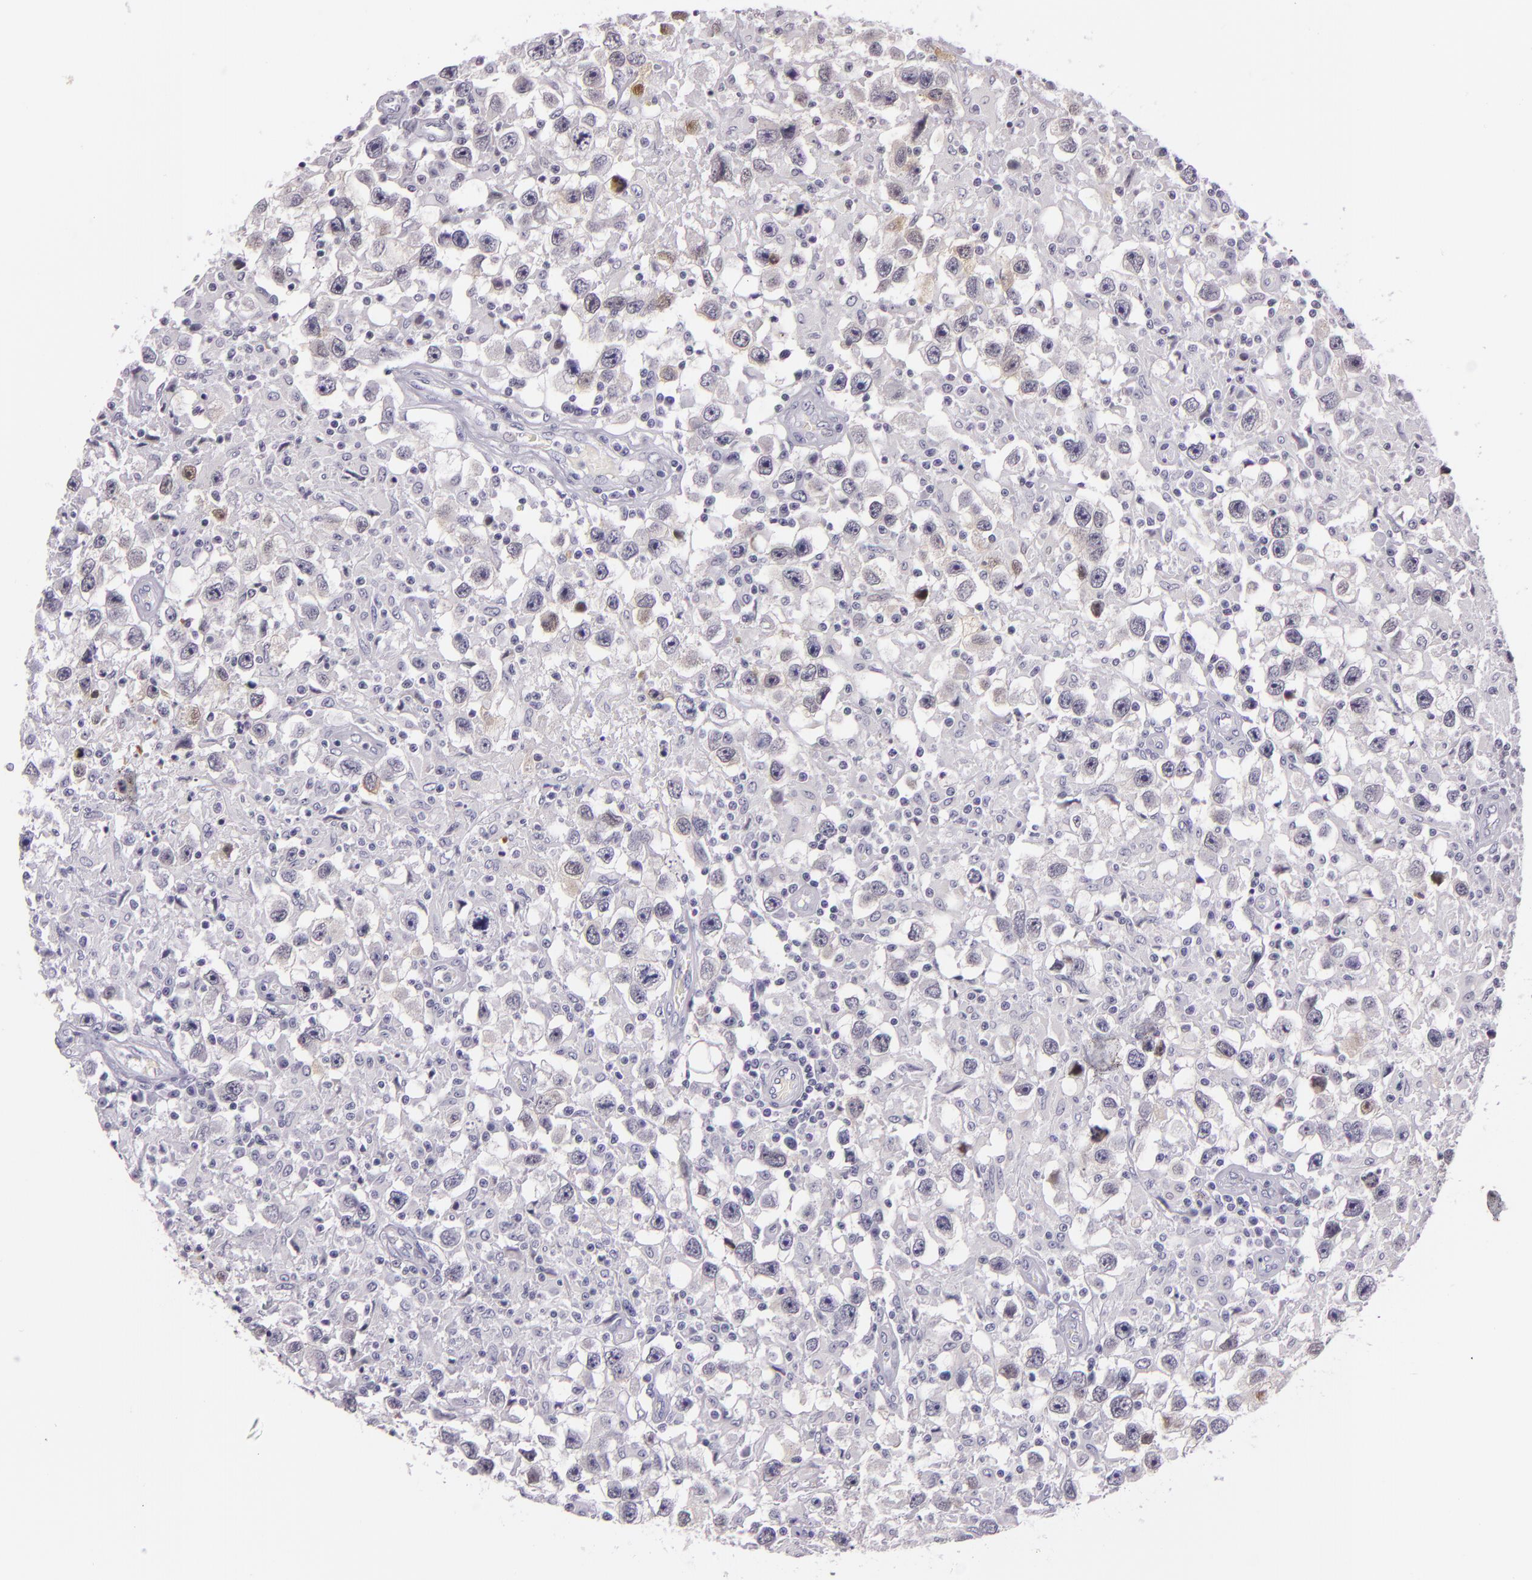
{"staining": {"intensity": "negative", "quantity": "none", "location": "none"}, "tissue": "testis cancer", "cell_type": "Tumor cells", "image_type": "cancer", "snomed": [{"axis": "morphology", "description": "Seminoma, NOS"}, {"axis": "topography", "description": "Testis"}], "caption": "Image shows no significant protein staining in tumor cells of seminoma (testis).", "gene": "HSP90AA1", "patient": {"sex": "male", "age": 34}}